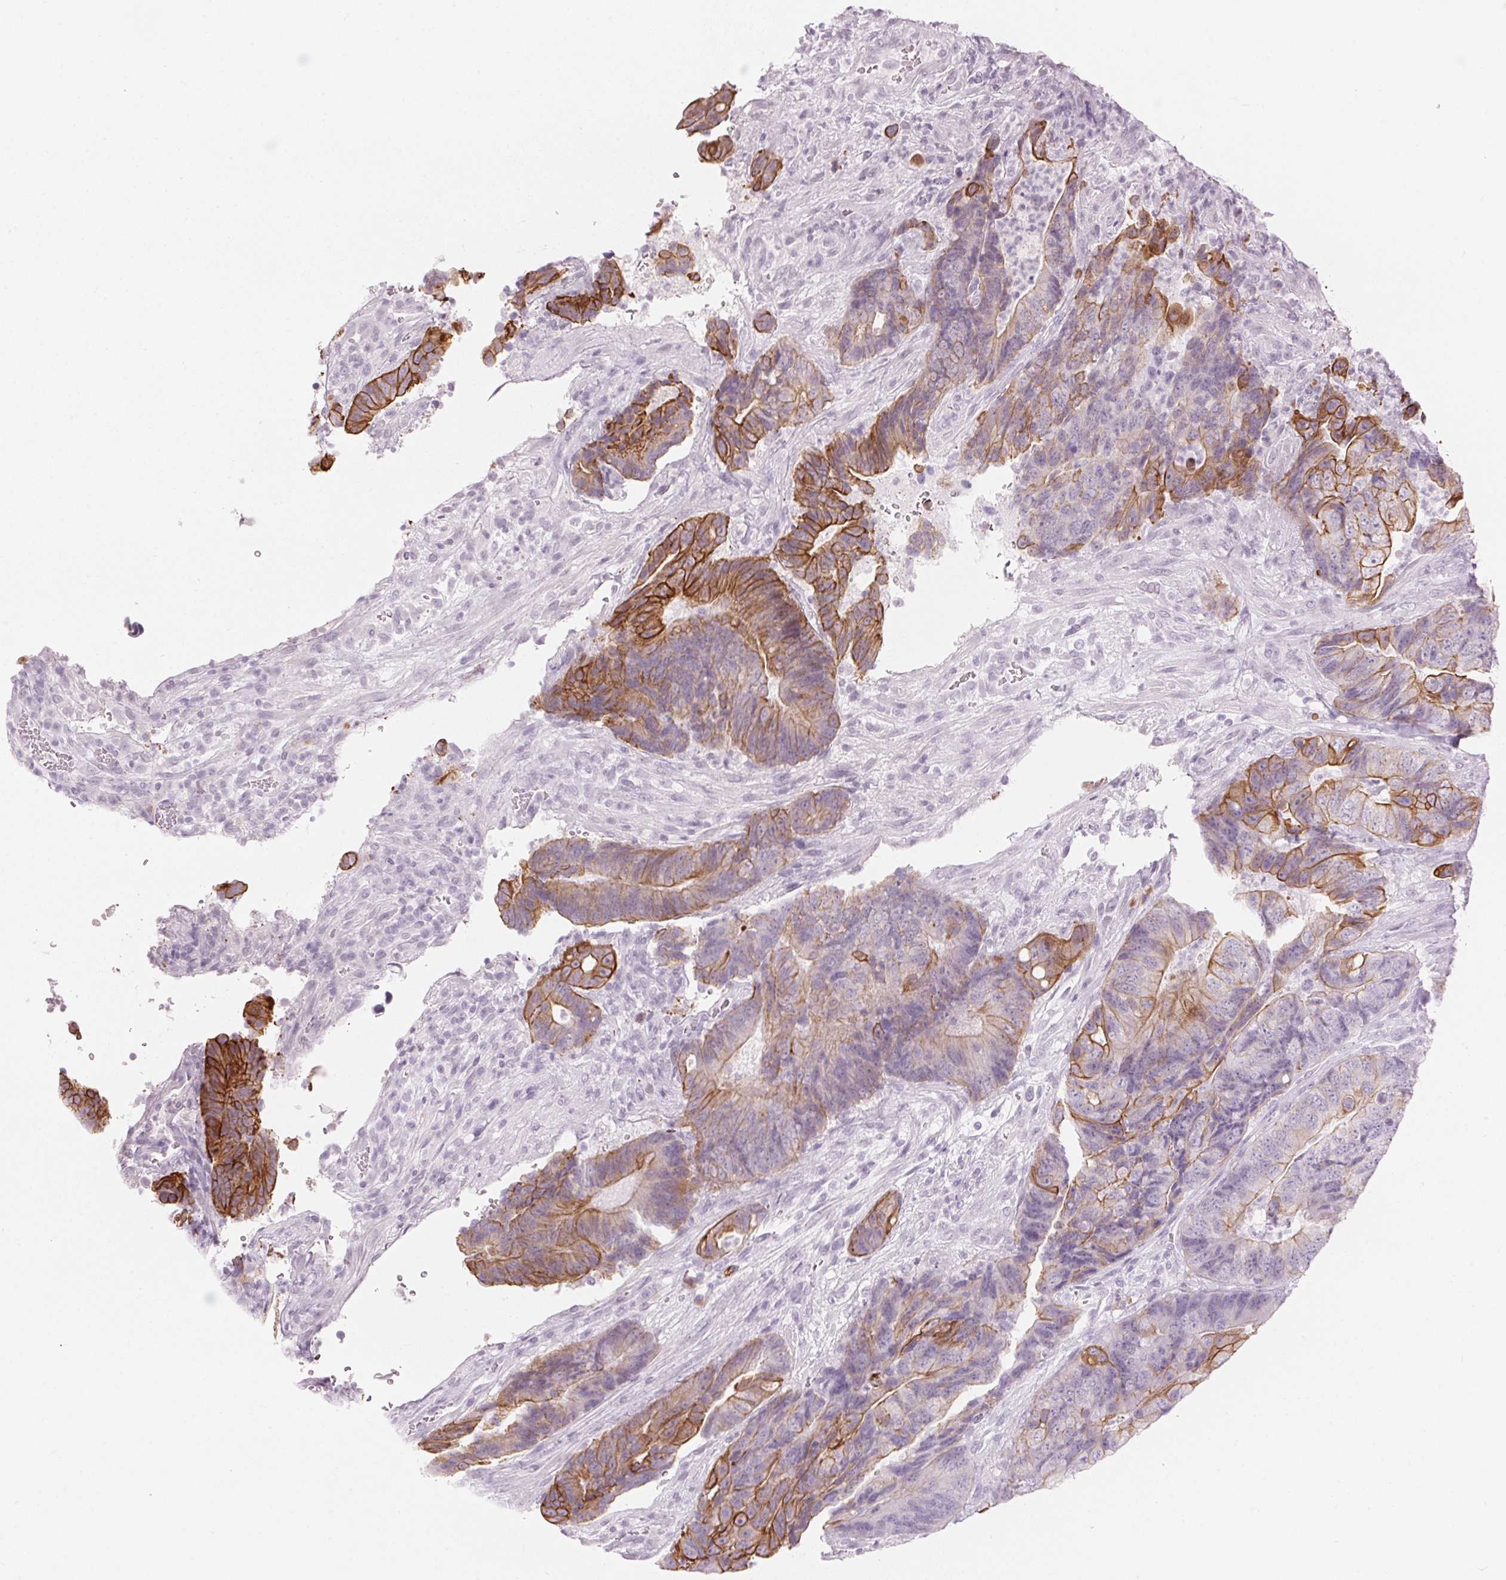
{"staining": {"intensity": "strong", "quantity": "25%-75%", "location": "cytoplasmic/membranous"}, "tissue": "colorectal cancer", "cell_type": "Tumor cells", "image_type": "cancer", "snomed": [{"axis": "morphology", "description": "Normal tissue, NOS"}, {"axis": "morphology", "description": "Adenocarcinoma, NOS"}, {"axis": "topography", "description": "Colon"}], "caption": "The immunohistochemical stain labels strong cytoplasmic/membranous expression in tumor cells of colorectal cancer tissue. (DAB (3,3'-diaminobenzidine) IHC, brown staining for protein, blue staining for nuclei).", "gene": "SCTR", "patient": {"sex": "female", "age": 48}}